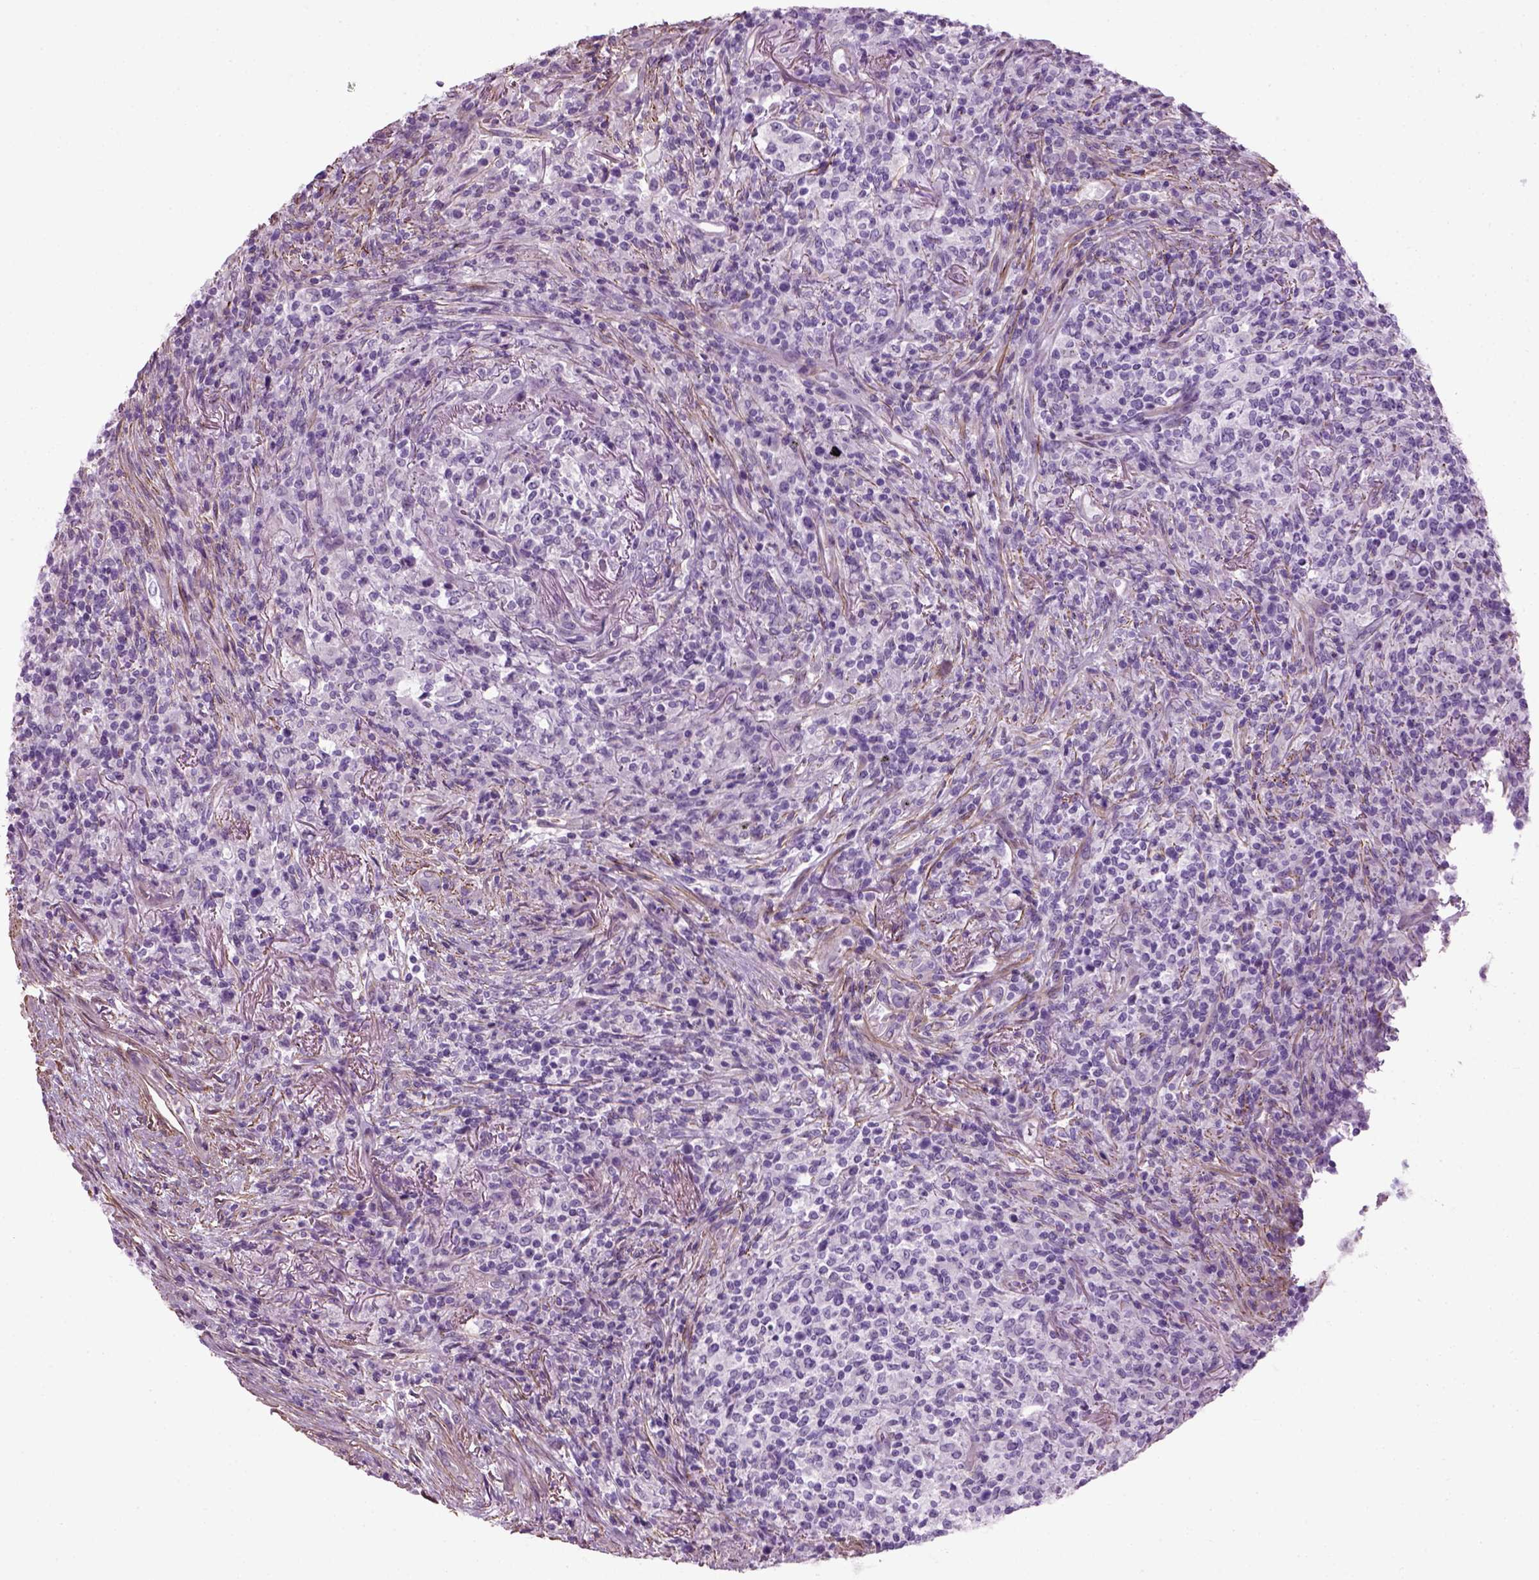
{"staining": {"intensity": "negative", "quantity": "none", "location": "none"}, "tissue": "lymphoma", "cell_type": "Tumor cells", "image_type": "cancer", "snomed": [{"axis": "morphology", "description": "Malignant lymphoma, non-Hodgkin's type, High grade"}, {"axis": "topography", "description": "Lung"}], "caption": "This is an immunohistochemistry photomicrograph of human malignant lymphoma, non-Hodgkin's type (high-grade). There is no expression in tumor cells.", "gene": "FAM161A", "patient": {"sex": "male", "age": 79}}